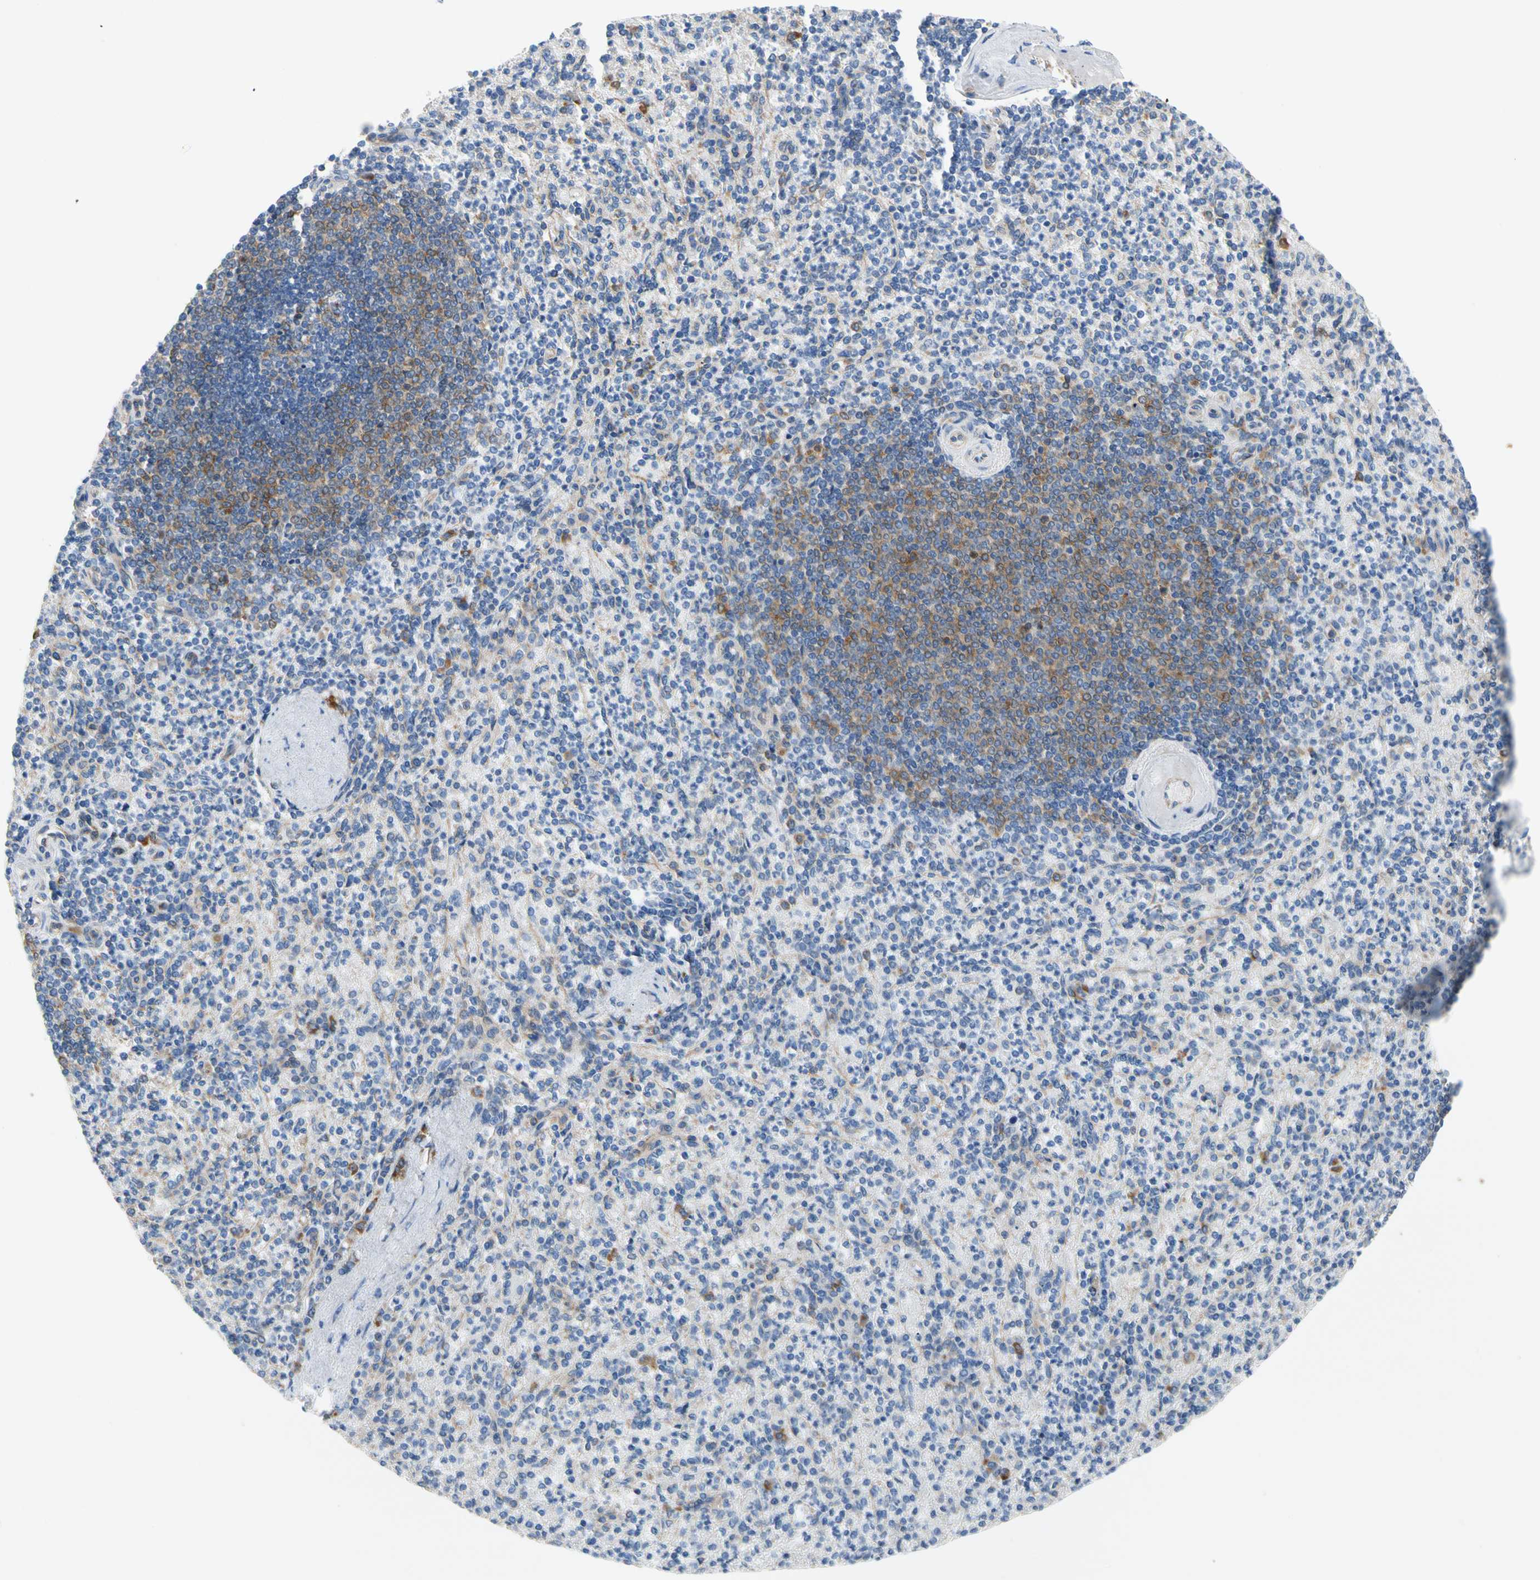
{"staining": {"intensity": "weak", "quantity": "25%-75%", "location": "cytoplasmic/membranous"}, "tissue": "spleen", "cell_type": "Cells in red pulp", "image_type": "normal", "snomed": [{"axis": "morphology", "description": "Normal tissue, NOS"}, {"axis": "topography", "description": "Spleen"}], "caption": "A low amount of weak cytoplasmic/membranous staining is seen in about 25%-75% of cells in red pulp in benign spleen. Using DAB (brown) and hematoxylin (blue) stains, captured at high magnification using brightfield microscopy.", "gene": "GPHN", "patient": {"sex": "female", "age": 74}}